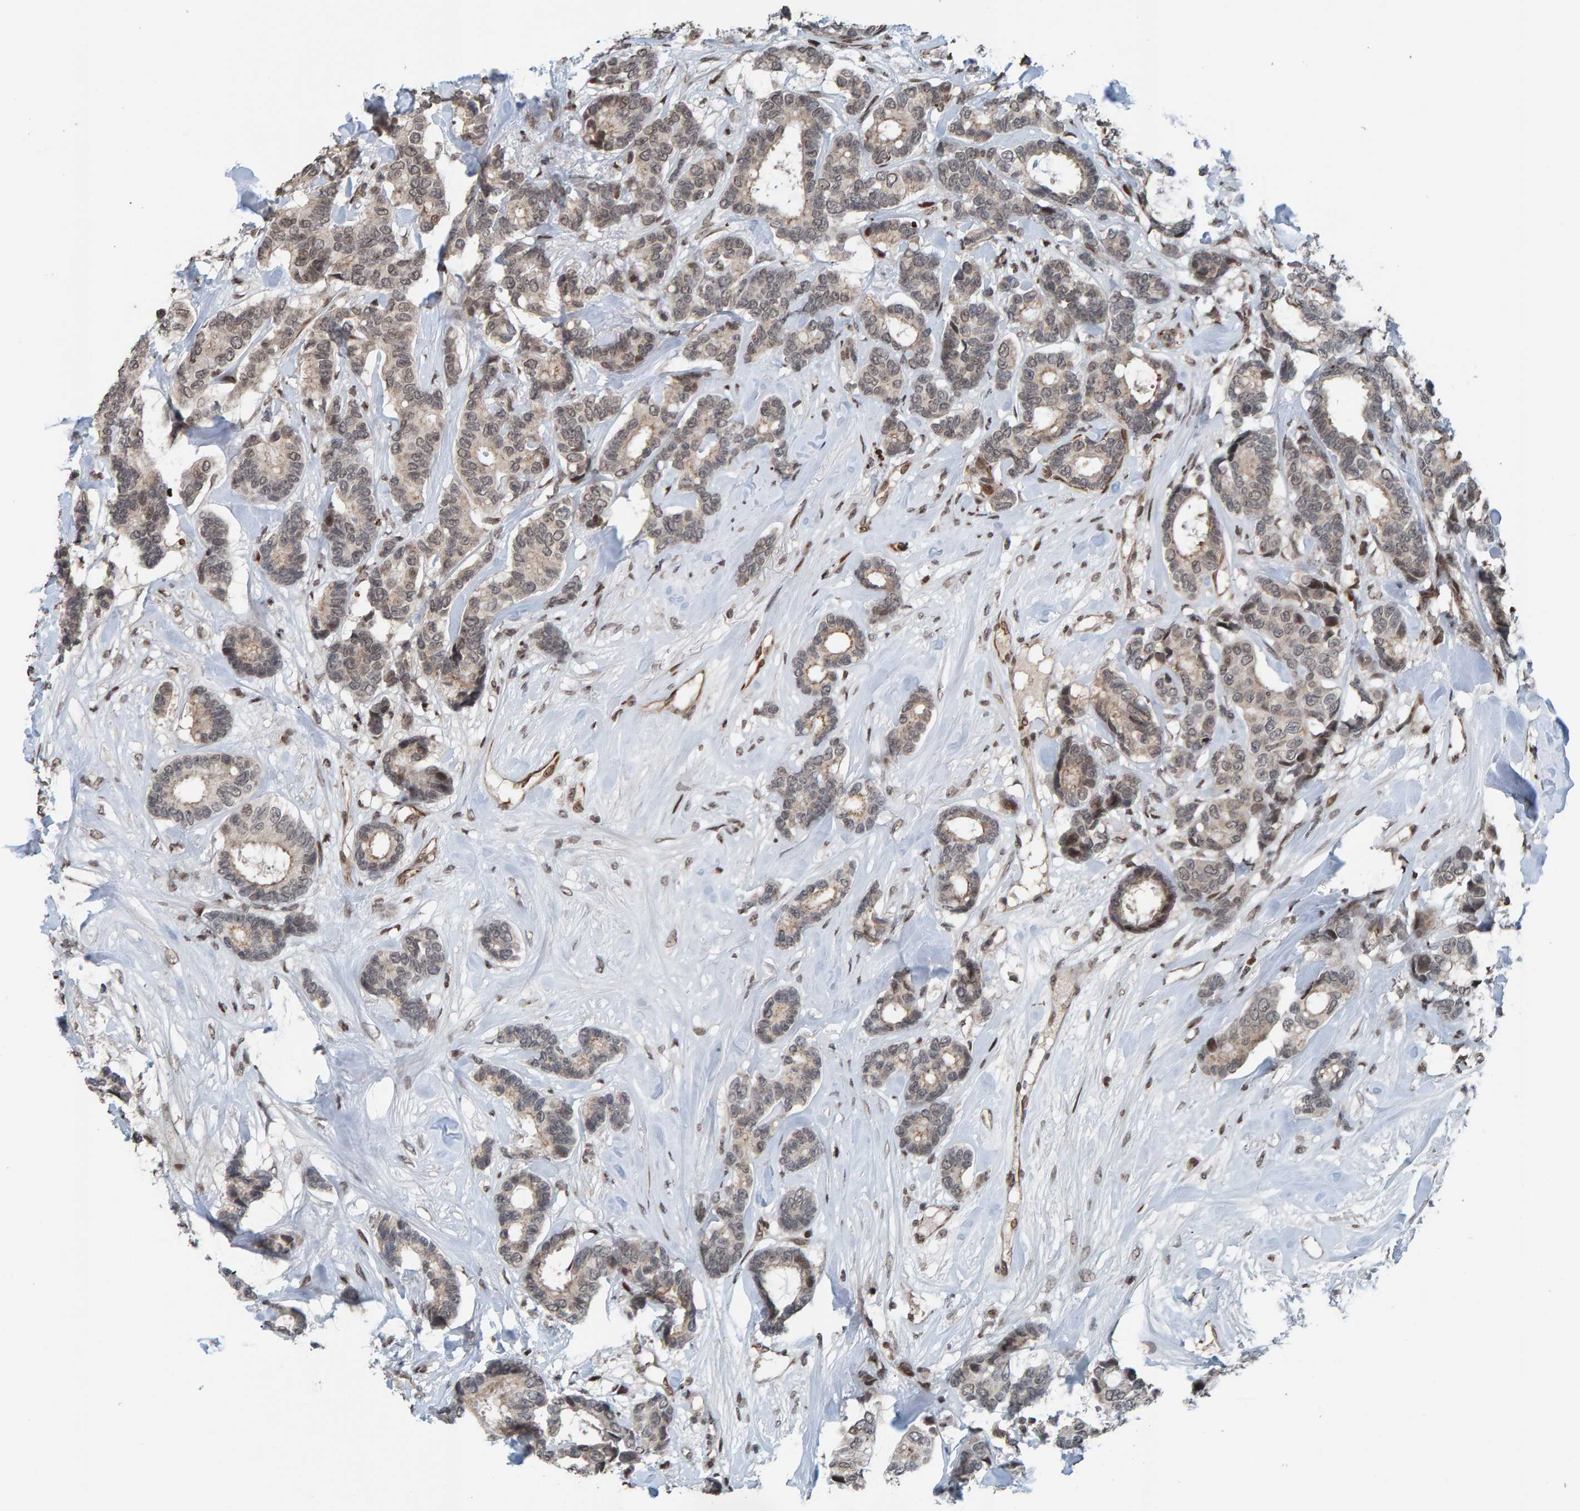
{"staining": {"intensity": "moderate", "quantity": "25%-75%", "location": "cytoplasmic/membranous"}, "tissue": "breast cancer", "cell_type": "Tumor cells", "image_type": "cancer", "snomed": [{"axis": "morphology", "description": "Duct carcinoma"}, {"axis": "topography", "description": "Breast"}], "caption": "IHC image of invasive ductal carcinoma (breast) stained for a protein (brown), which displays medium levels of moderate cytoplasmic/membranous expression in approximately 25%-75% of tumor cells.", "gene": "ZNF366", "patient": {"sex": "female", "age": 87}}